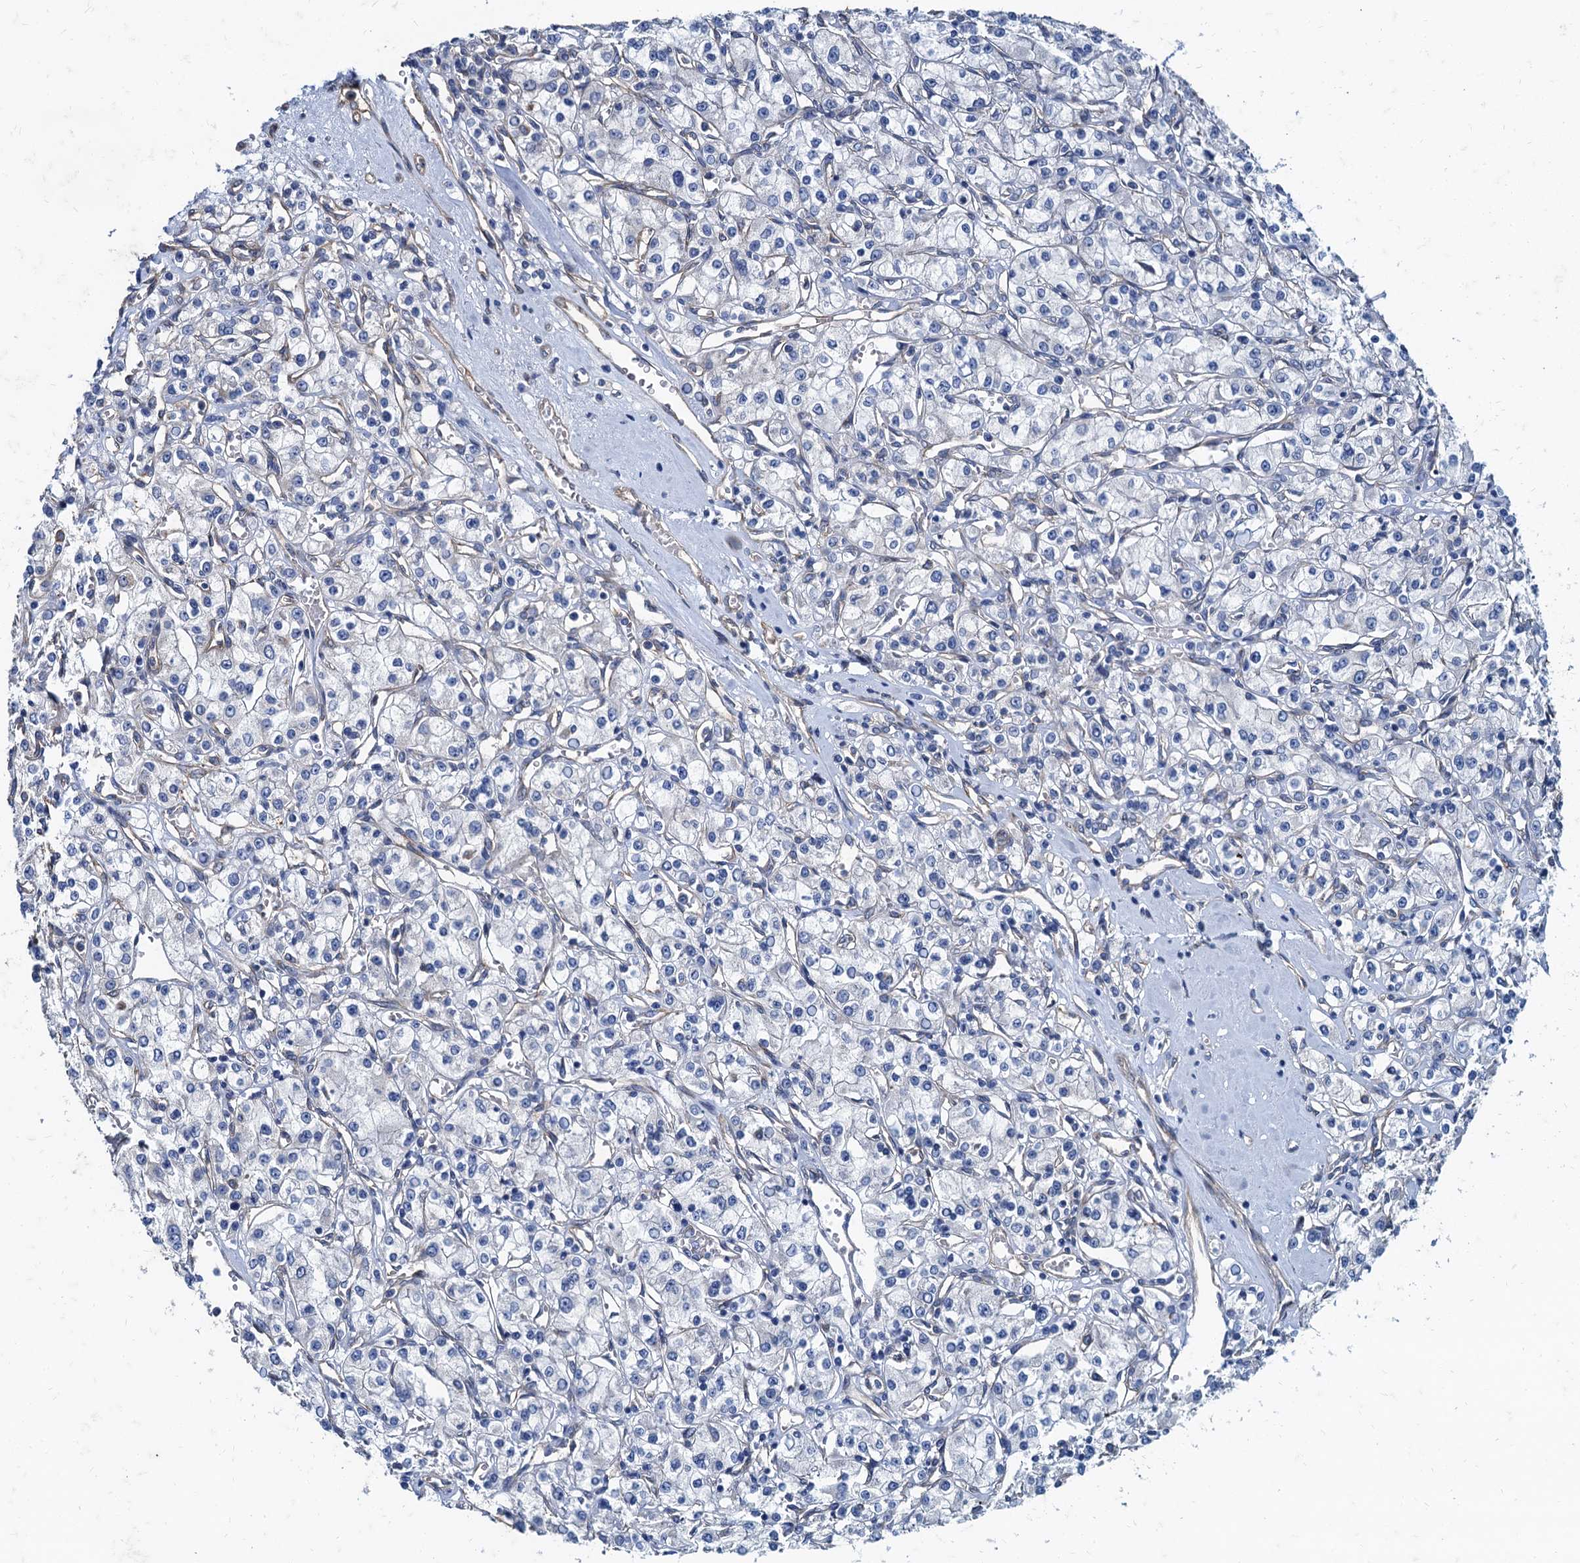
{"staining": {"intensity": "negative", "quantity": "none", "location": "none"}, "tissue": "renal cancer", "cell_type": "Tumor cells", "image_type": "cancer", "snomed": [{"axis": "morphology", "description": "Adenocarcinoma, NOS"}, {"axis": "topography", "description": "Kidney"}], "caption": "Protein analysis of renal cancer (adenocarcinoma) exhibits no significant positivity in tumor cells.", "gene": "NGRN", "patient": {"sex": "female", "age": 59}}